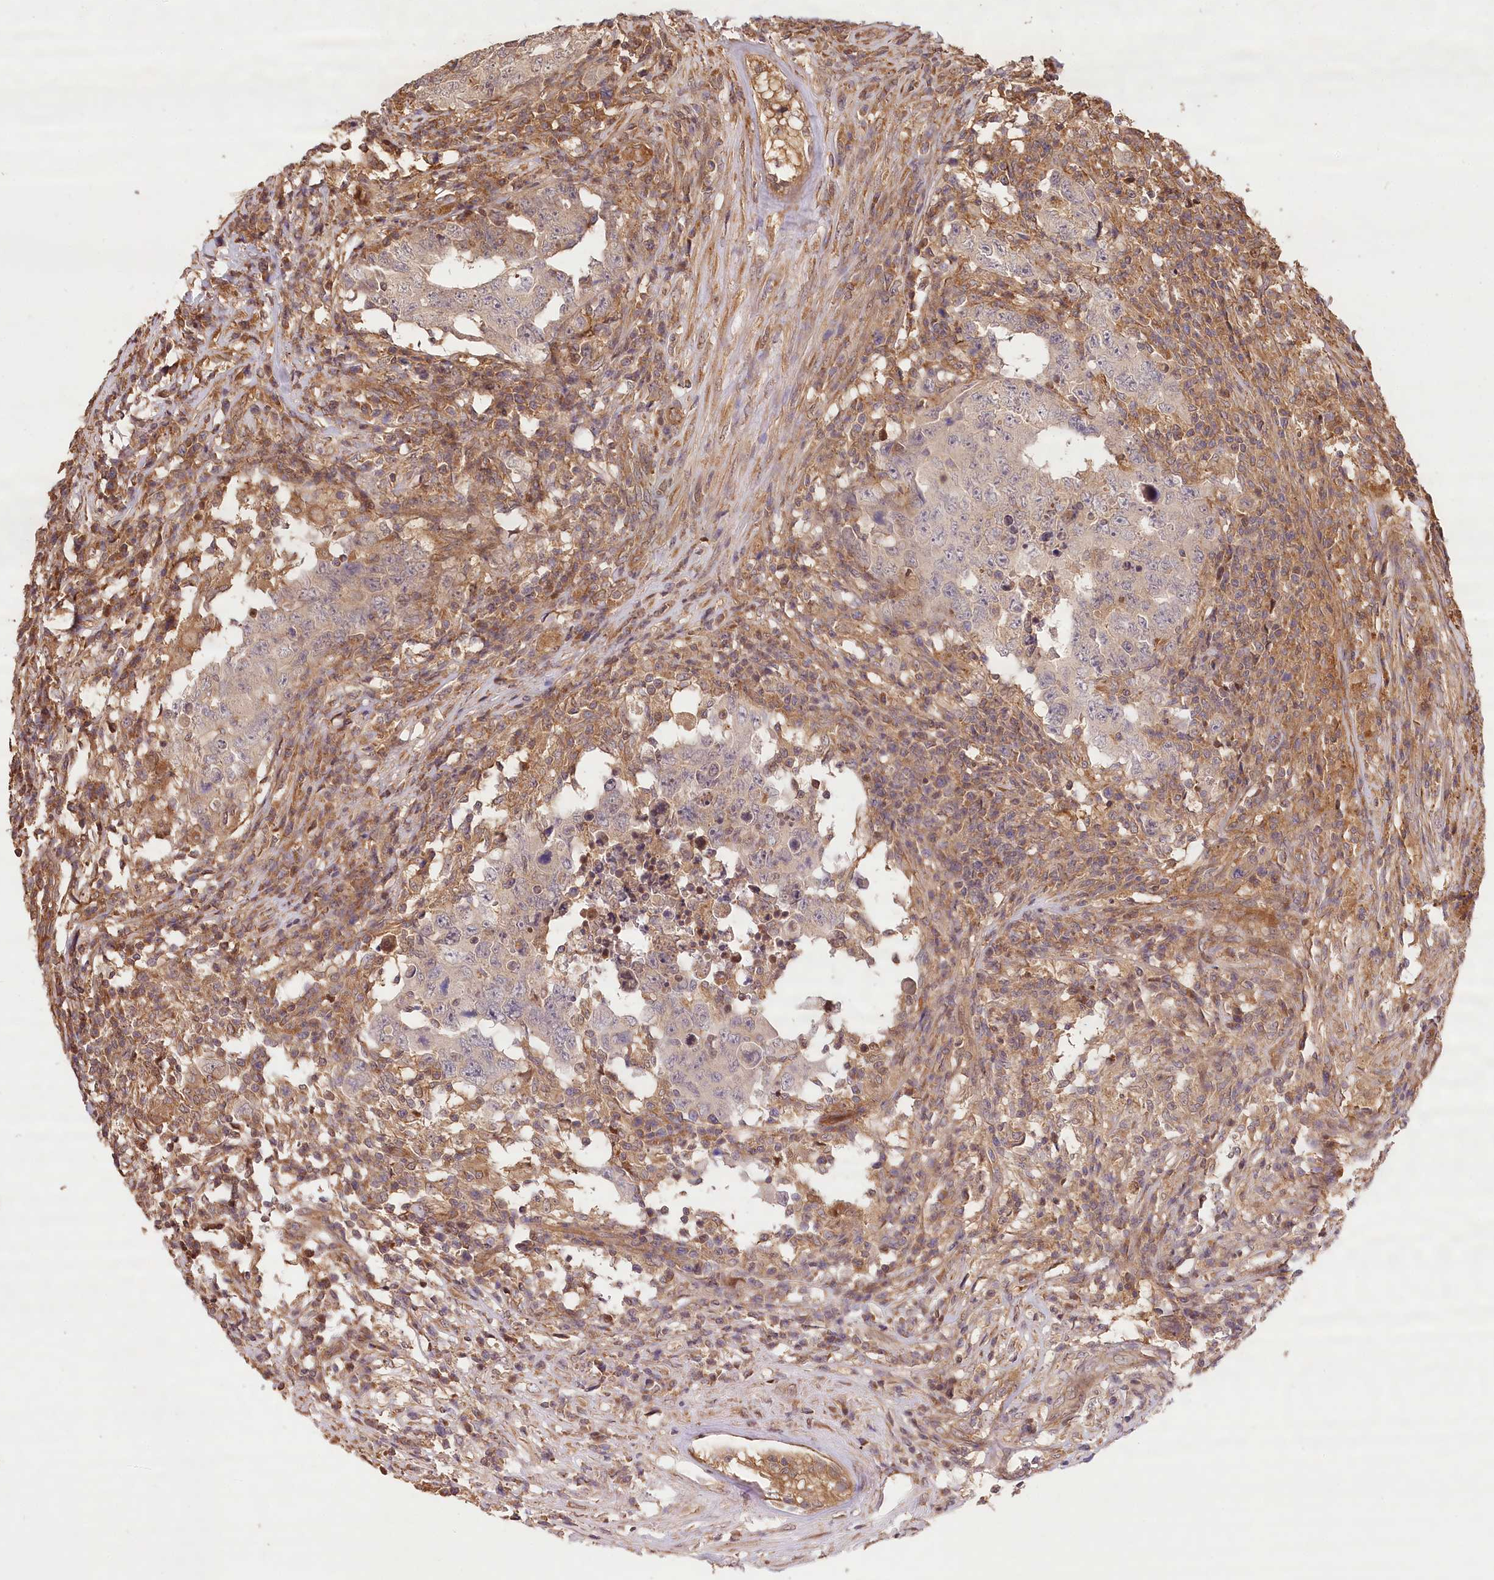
{"staining": {"intensity": "negative", "quantity": "none", "location": "none"}, "tissue": "testis cancer", "cell_type": "Tumor cells", "image_type": "cancer", "snomed": [{"axis": "morphology", "description": "Carcinoma, Embryonal, NOS"}, {"axis": "topography", "description": "Testis"}], "caption": "An image of testis embryonal carcinoma stained for a protein reveals no brown staining in tumor cells.", "gene": "LSS", "patient": {"sex": "male", "age": 26}}